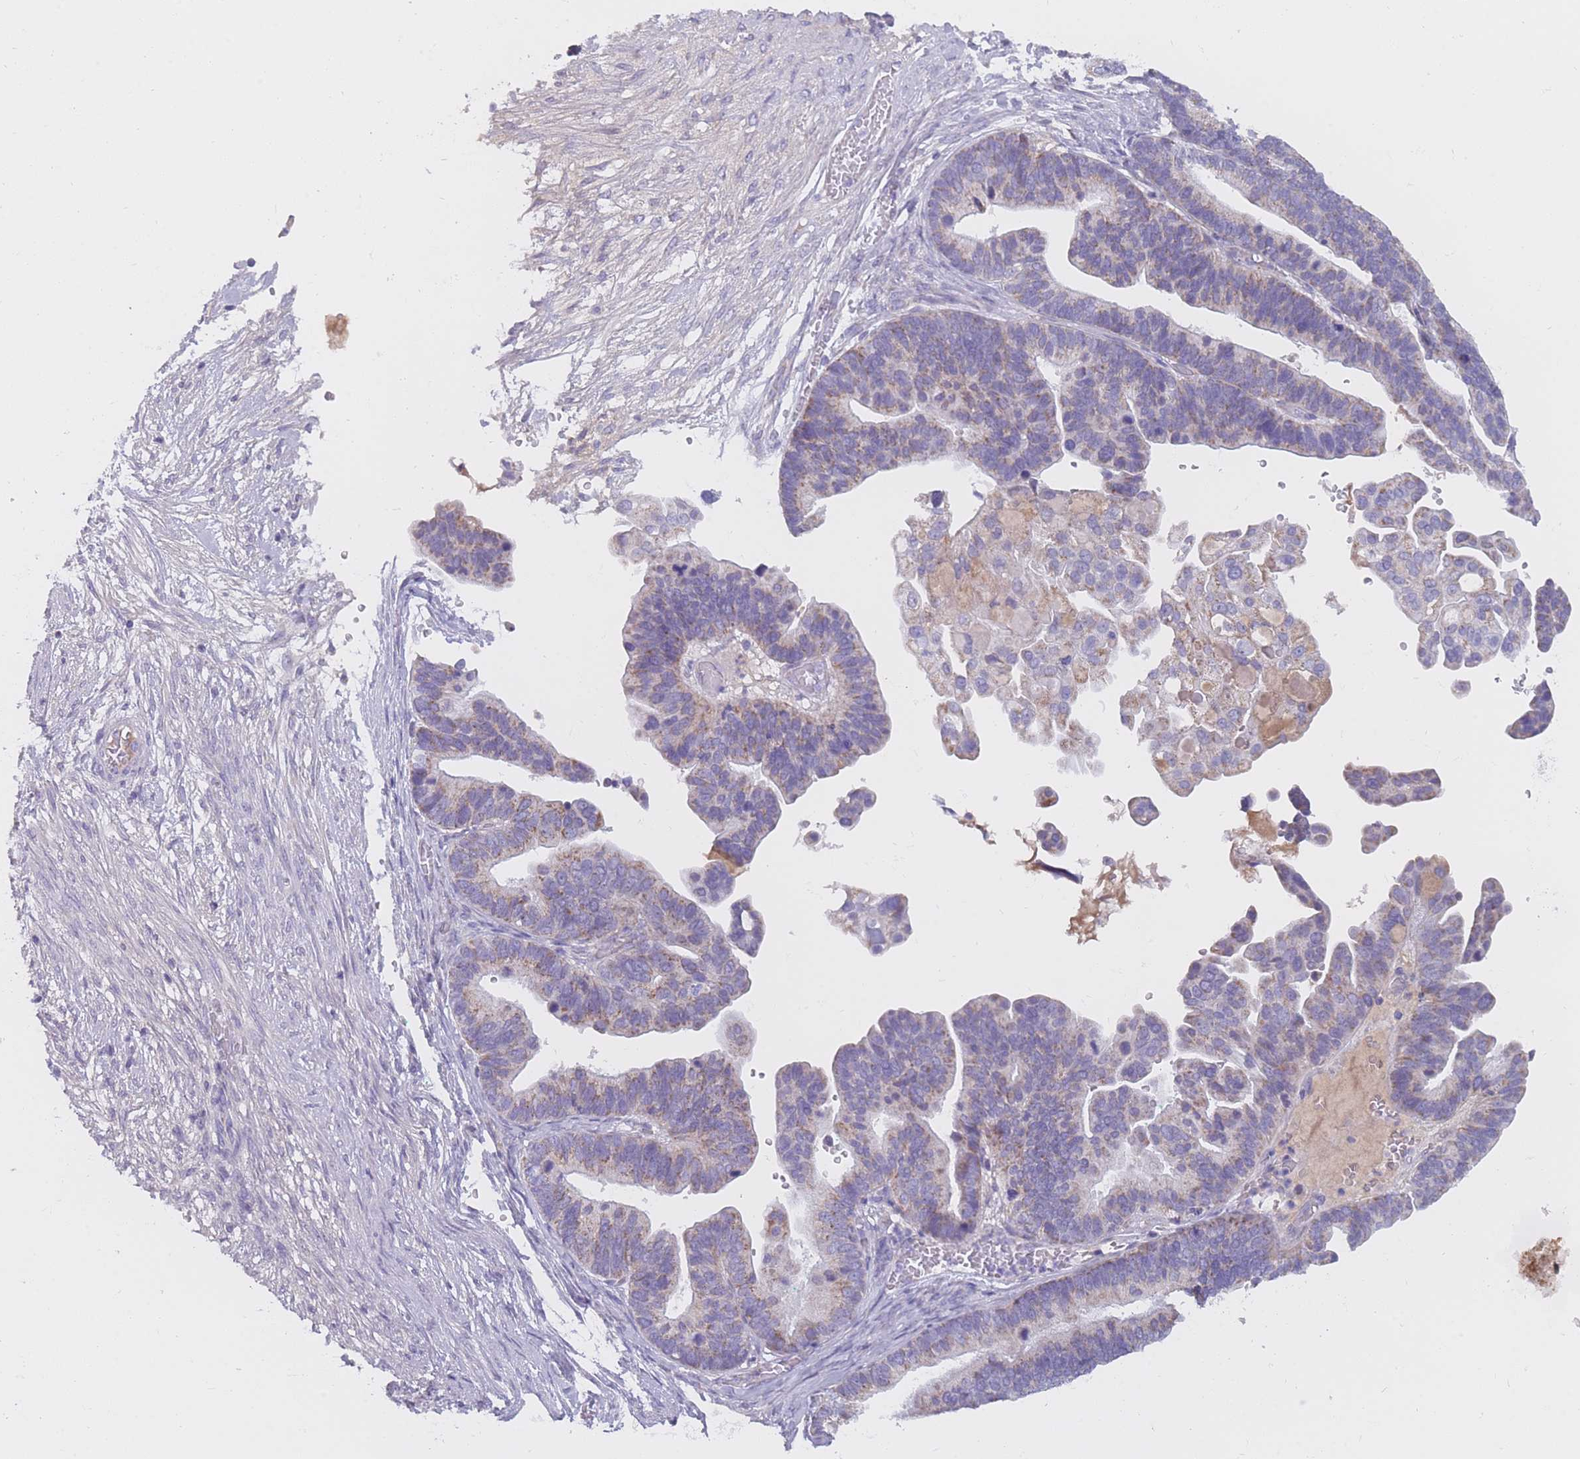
{"staining": {"intensity": "moderate", "quantity": "<25%", "location": "cytoplasmic/membranous"}, "tissue": "ovarian cancer", "cell_type": "Tumor cells", "image_type": "cancer", "snomed": [{"axis": "morphology", "description": "Cystadenocarcinoma, serous, NOS"}, {"axis": "topography", "description": "Ovary"}], "caption": "Ovarian cancer (serous cystadenocarcinoma) stained for a protein displays moderate cytoplasmic/membranous positivity in tumor cells.", "gene": "MRPS14", "patient": {"sex": "female", "age": 56}}